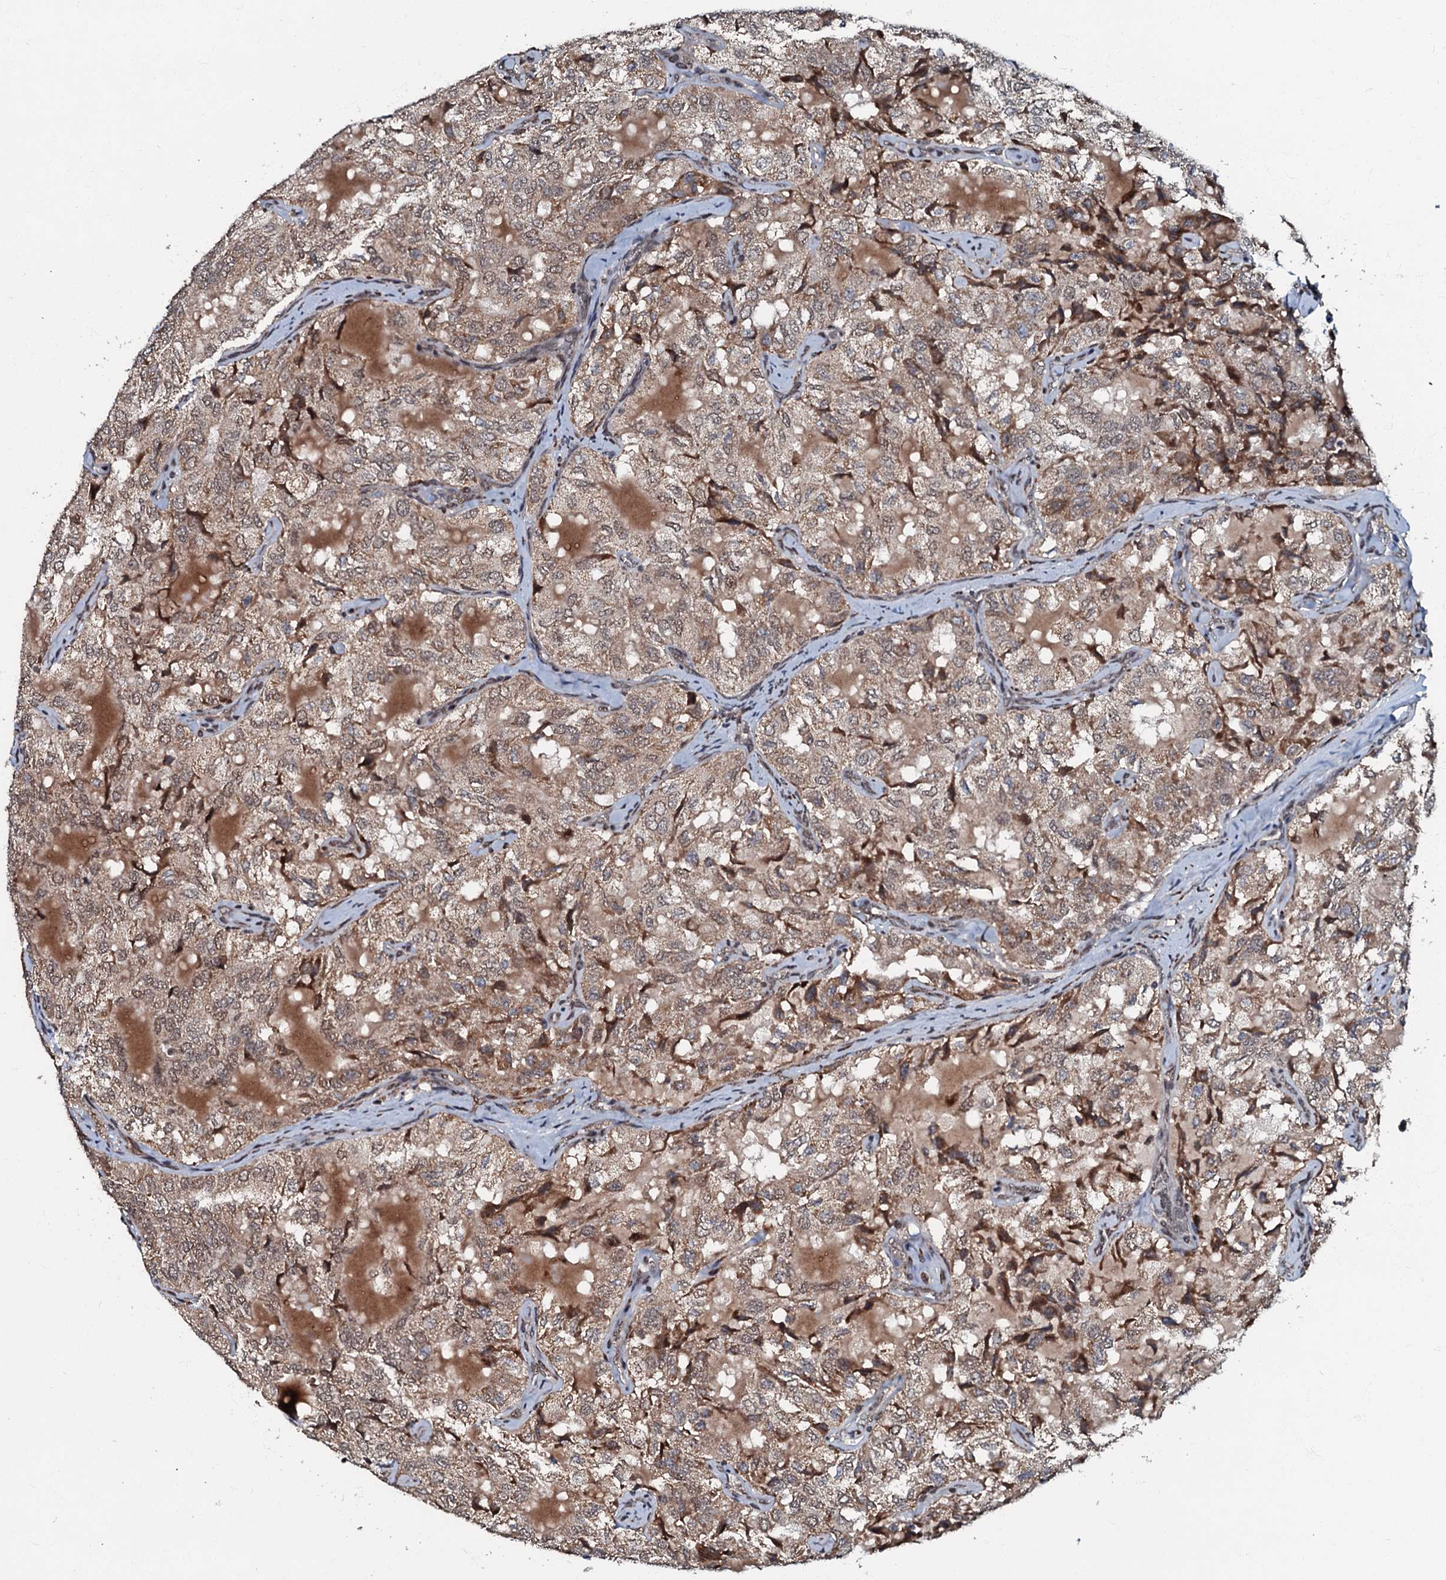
{"staining": {"intensity": "weak", "quantity": ">75%", "location": "cytoplasmic/membranous"}, "tissue": "thyroid cancer", "cell_type": "Tumor cells", "image_type": "cancer", "snomed": [{"axis": "morphology", "description": "Follicular adenoma carcinoma, NOS"}, {"axis": "topography", "description": "Thyroid gland"}], "caption": "Protein staining shows weak cytoplasmic/membranous positivity in about >75% of tumor cells in thyroid follicular adenoma carcinoma.", "gene": "C18orf32", "patient": {"sex": "male", "age": 75}}